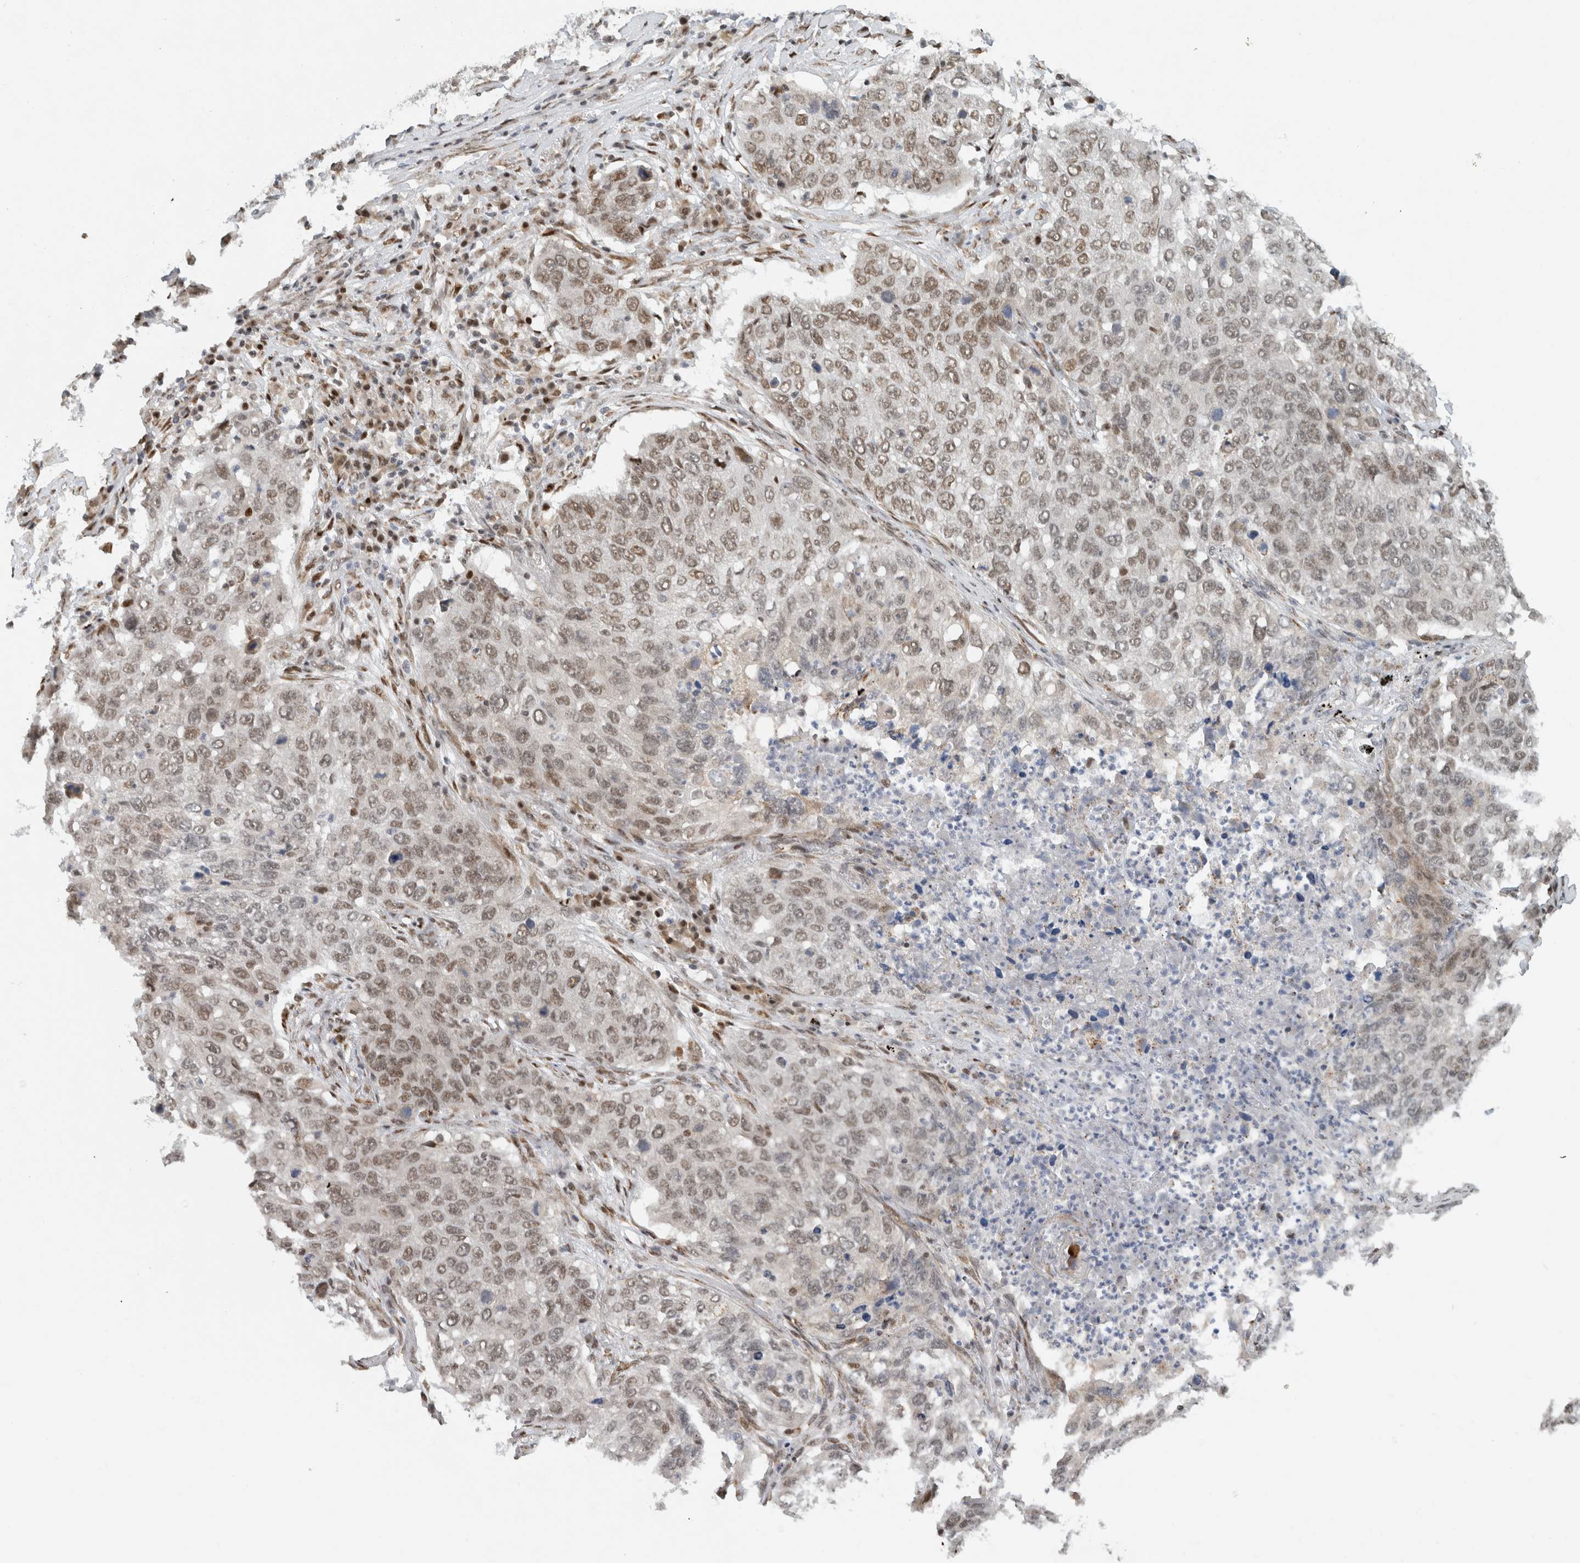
{"staining": {"intensity": "moderate", "quantity": "<25%", "location": "nuclear"}, "tissue": "lung cancer", "cell_type": "Tumor cells", "image_type": "cancer", "snomed": [{"axis": "morphology", "description": "Squamous cell carcinoma, NOS"}, {"axis": "topography", "description": "Lung"}], "caption": "High-magnification brightfield microscopy of lung cancer (squamous cell carcinoma) stained with DAB (brown) and counterstained with hematoxylin (blue). tumor cells exhibit moderate nuclear staining is identified in approximately<25% of cells.", "gene": "HNRNPR", "patient": {"sex": "female", "age": 63}}